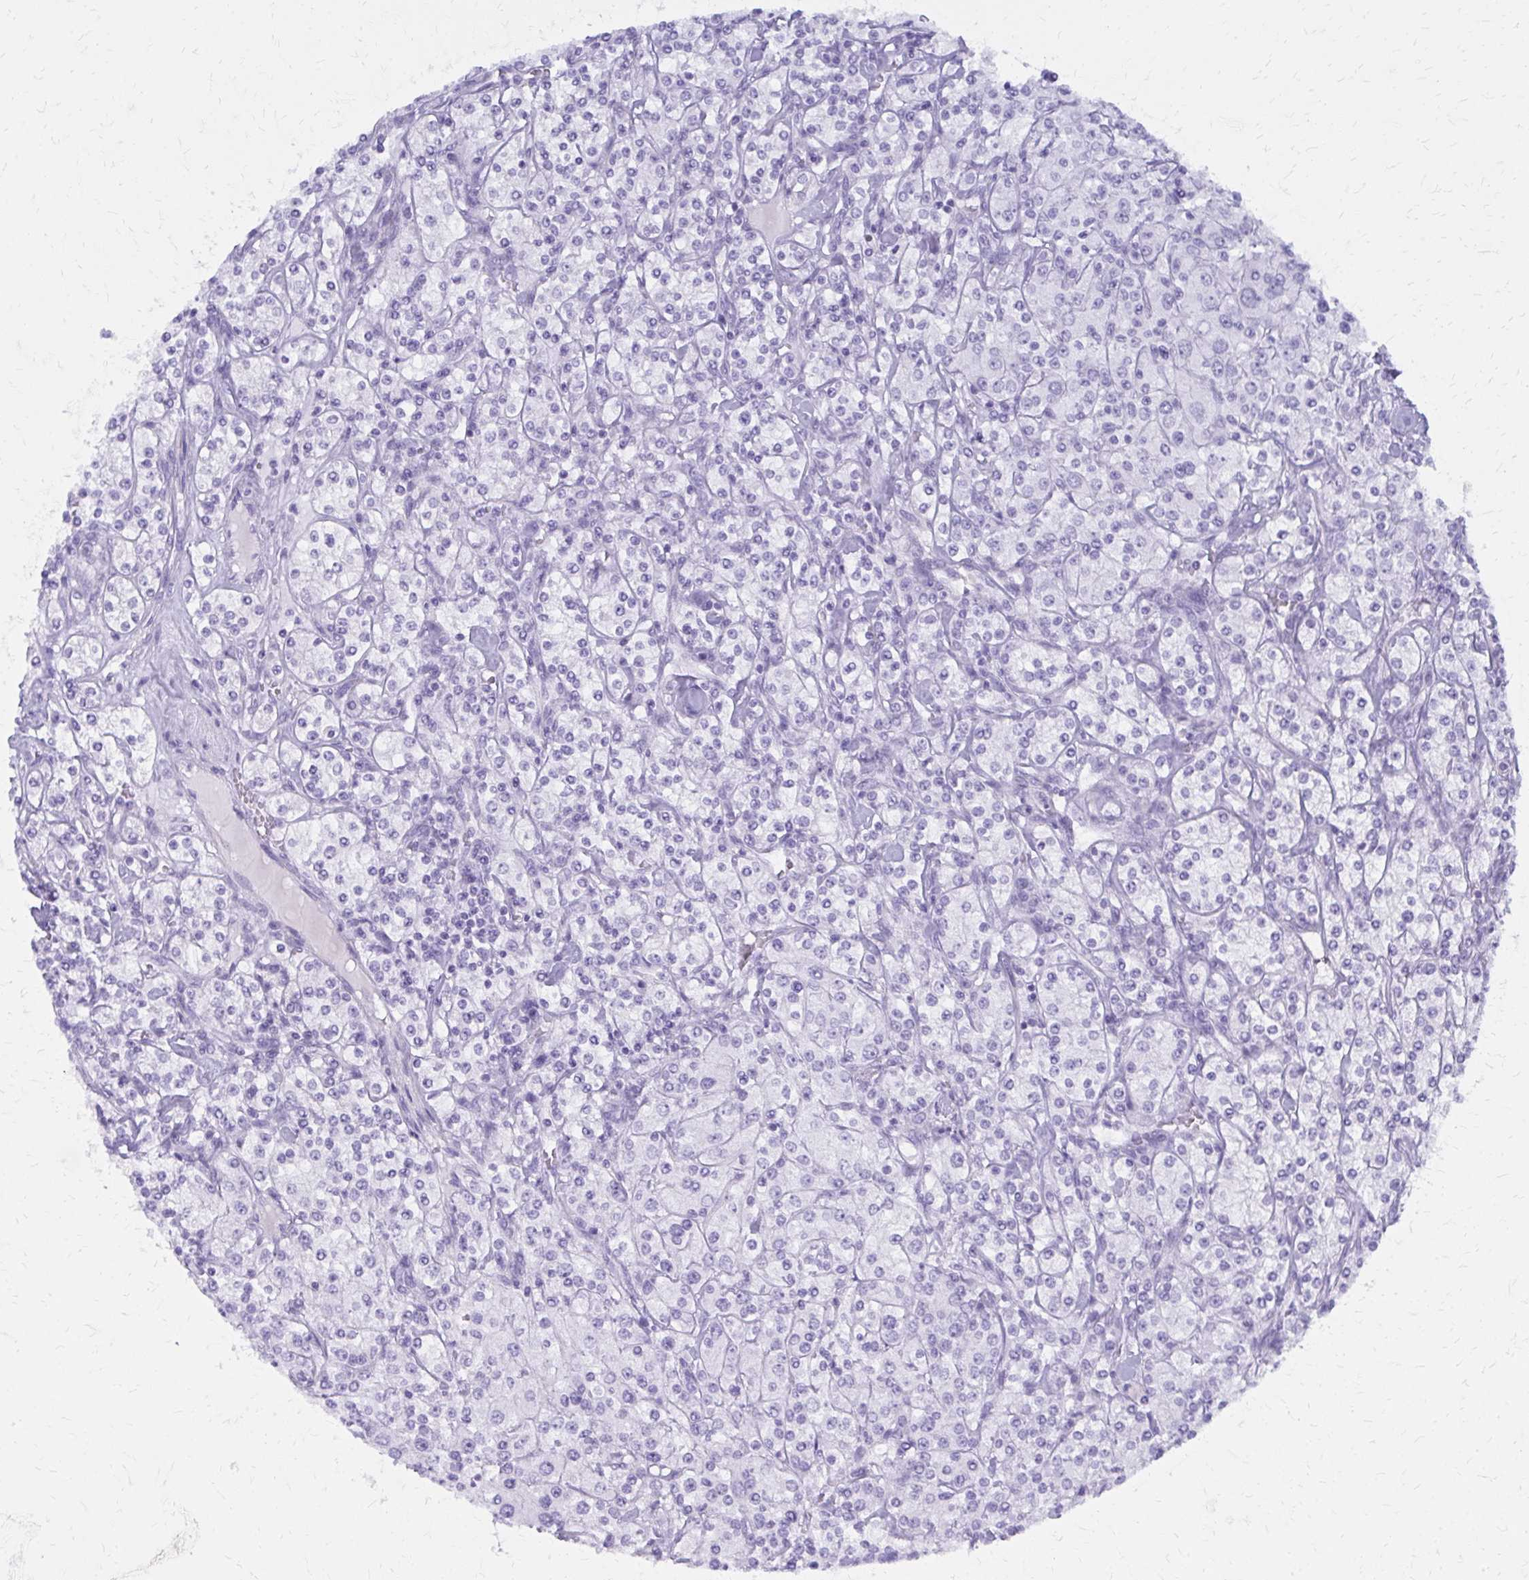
{"staining": {"intensity": "negative", "quantity": "none", "location": "none"}, "tissue": "renal cancer", "cell_type": "Tumor cells", "image_type": "cancer", "snomed": [{"axis": "morphology", "description": "Adenocarcinoma, NOS"}, {"axis": "topography", "description": "Kidney"}], "caption": "This is a photomicrograph of IHC staining of renal adenocarcinoma, which shows no positivity in tumor cells.", "gene": "GFAP", "patient": {"sex": "male", "age": 77}}